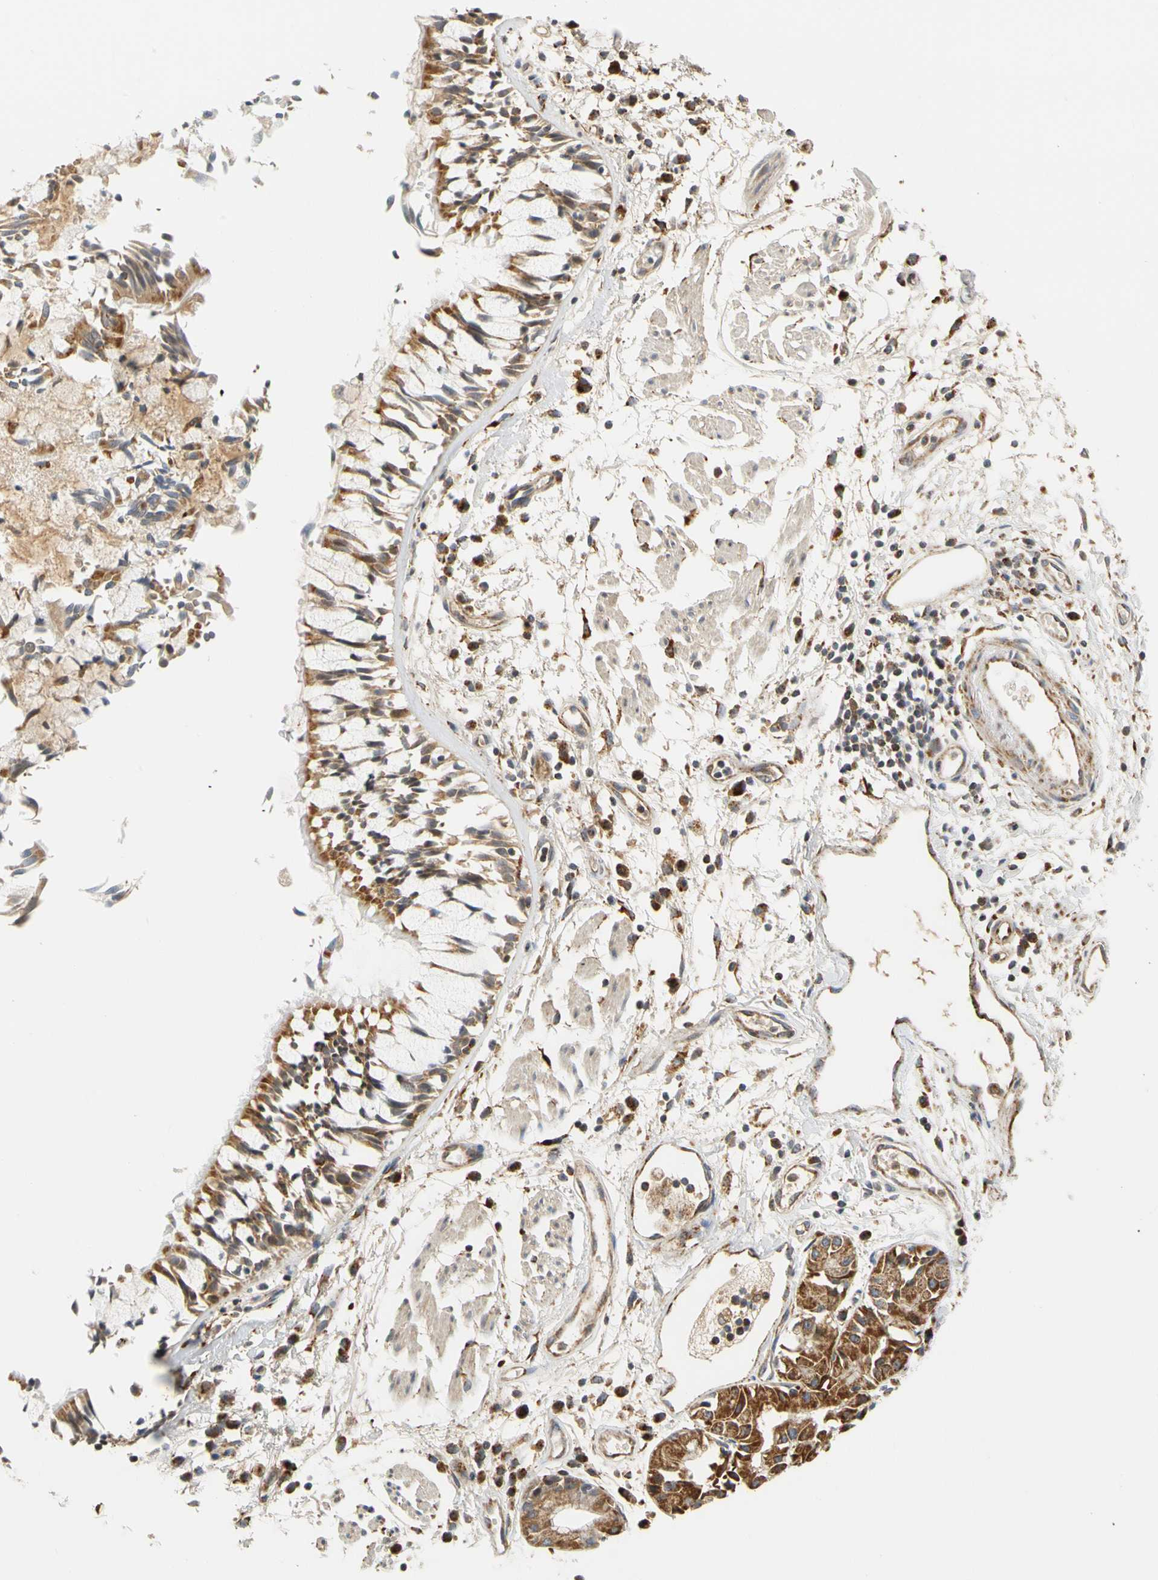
{"staining": {"intensity": "negative", "quantity": "none", "location": "none"}, "tissue": "adipose tissue", "cell_type": "Adipocytes", "image_type": "normal", "snomed": [{"axis": "morphology", "description": "Normal tissue, NOS"}, {"axis": "morphology", "description": "Adenocarcinoma, NOS"}, {"axis": "topography", "description": "Cartilage tissue"}, {"axis": "topography", "description": "Bronchus"}, {"axis": "topography", "description": "Lung"}], "caption": "An immunohistochemistry photomicrograph of unremarkable adipose tissue is shown. There is no staining in adipocytes of adipose tissue. (Stains: DAB immunohistochemistry with hematoxylin counter stain, Microscopy: brightfield microscopy at high magnification).", "gene": "SFXN3", "patient": {"sex": "female", "age": 67}}